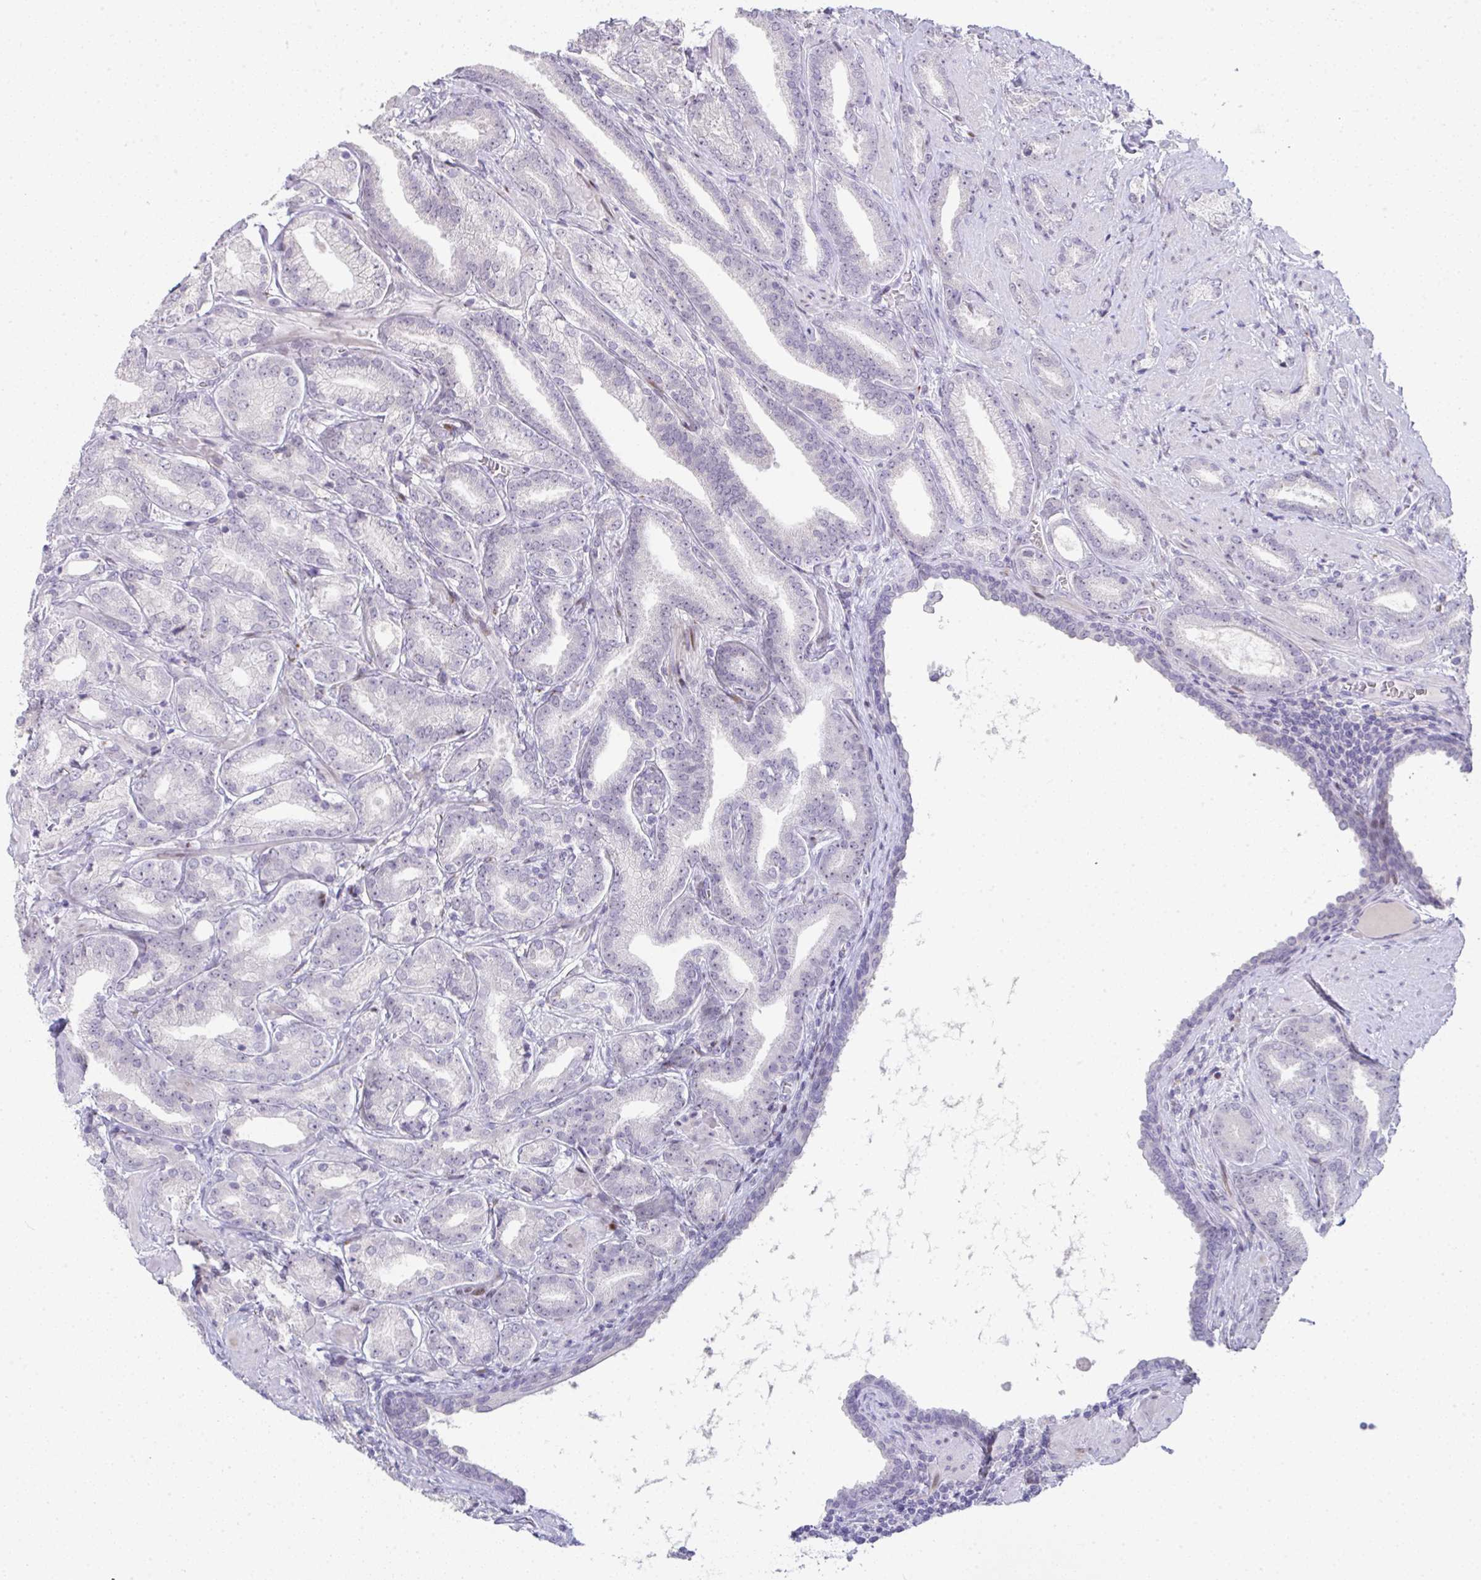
{"staining": {"intensity": "negative", "quantity": "none", "location": "none"}, "tissue": "prostate cancer", "cell_type": "Tumor cells", "image_type": "cancer", "snomed": [{"axis": "morphology", "description": "Adenocarcinoma, High grade"}, {"axis": "topography", "description": "Prostate"}], "caption": "Adenocarcinoma (high-grade) (prostate) was stained to show a protein in brown. There is no significant expression in tumor cells.", "gene": "GALNT16", "patient": {"sex": "male", "age": 56}}